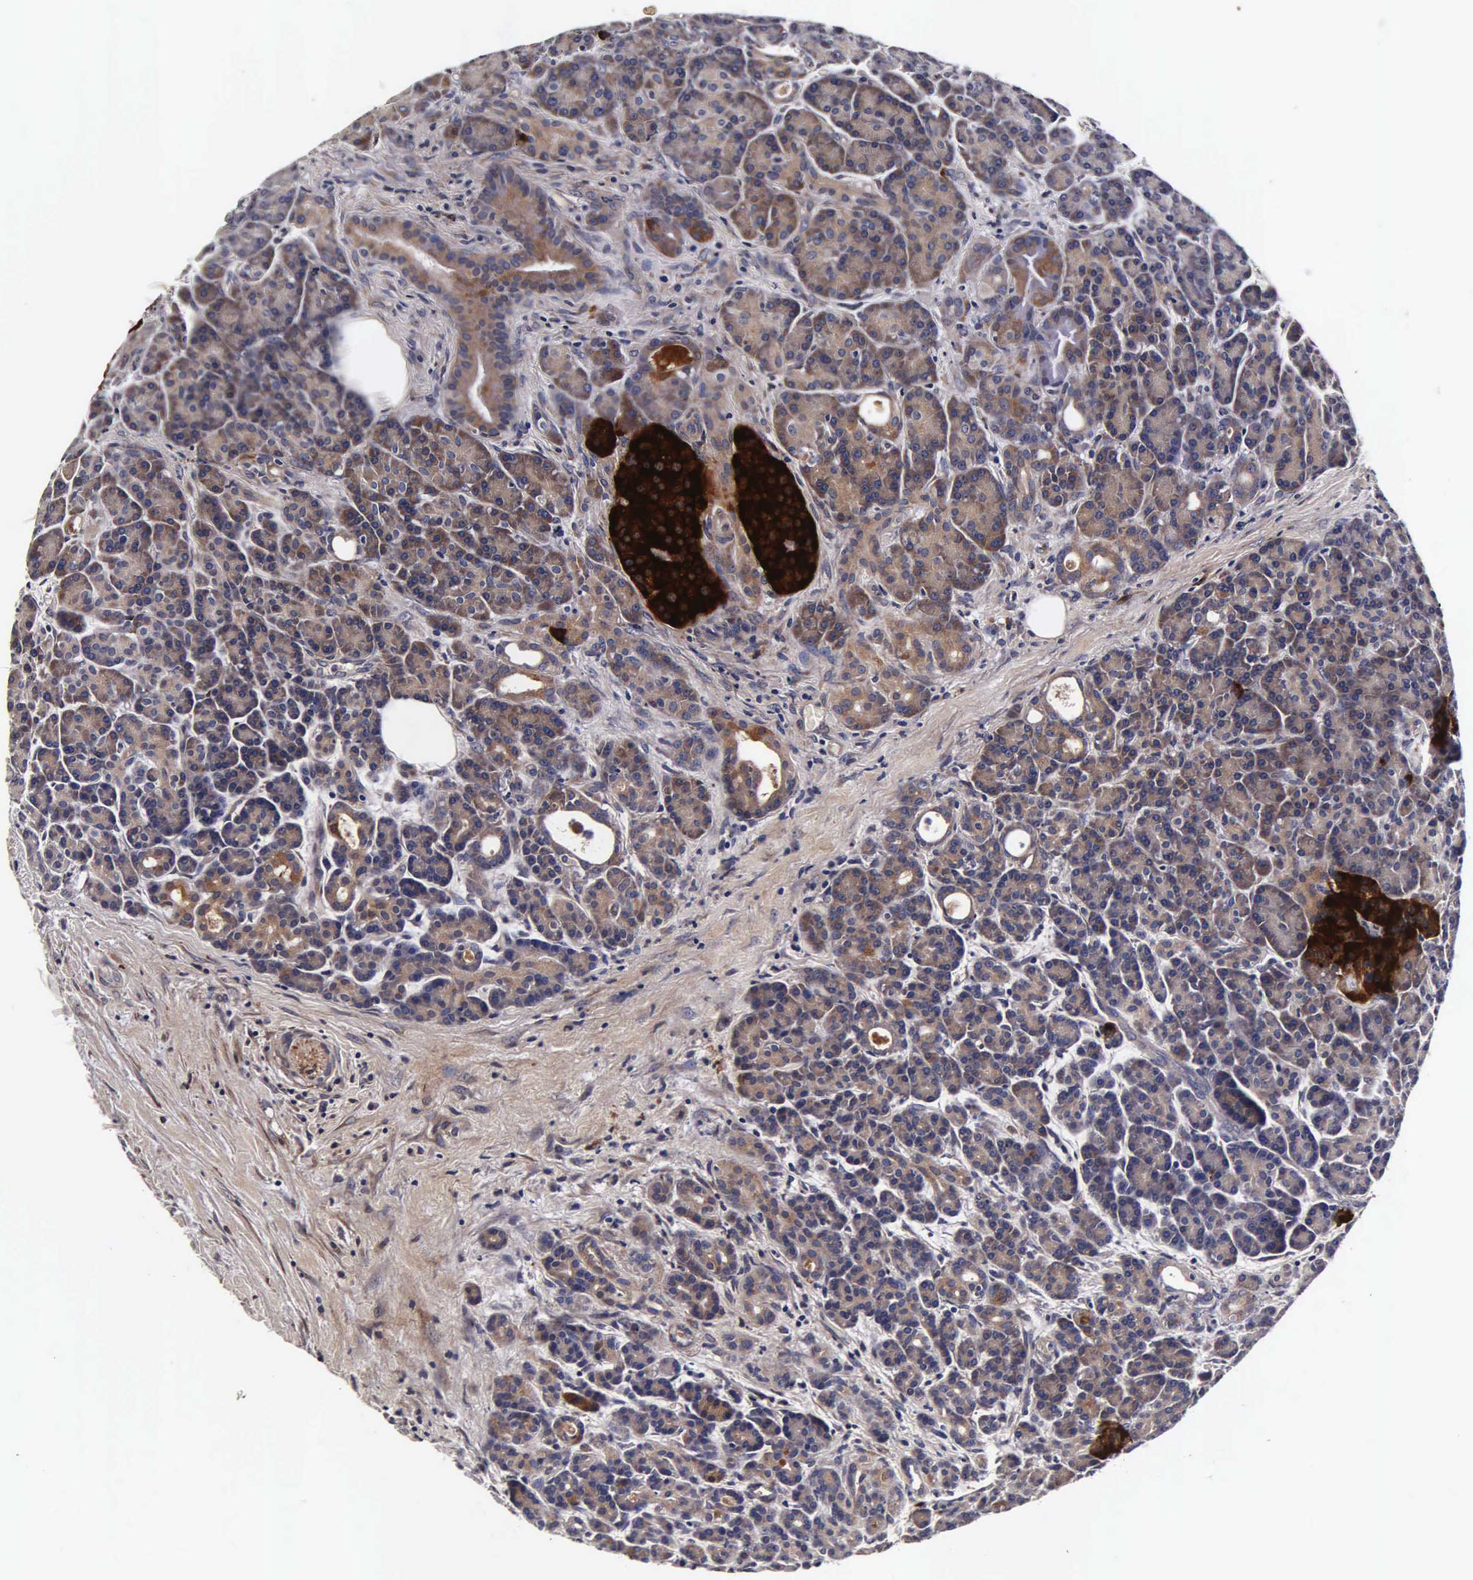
{"staining": {"intensity": "moderate", "quantity": ">75%", "location": "cytoplasmic/membranous"}, "tissue": "pancreas", "cell_type": "Exocrine glandular cells", "image_type": "normal", "snomed": [{"axis": "morphology", "description": "Normal tissue, NOS"}, {"axis": "topography", "description": "Pancreas"}], "caption": "This is a histology image of immunohistochemistry staining of normal pancreas, which shows moderate staining in the cytoplasmic/membranous of exocrine glandular cells.", "gene": "CST3", "patient": {"sex": "female", "age": 77}}